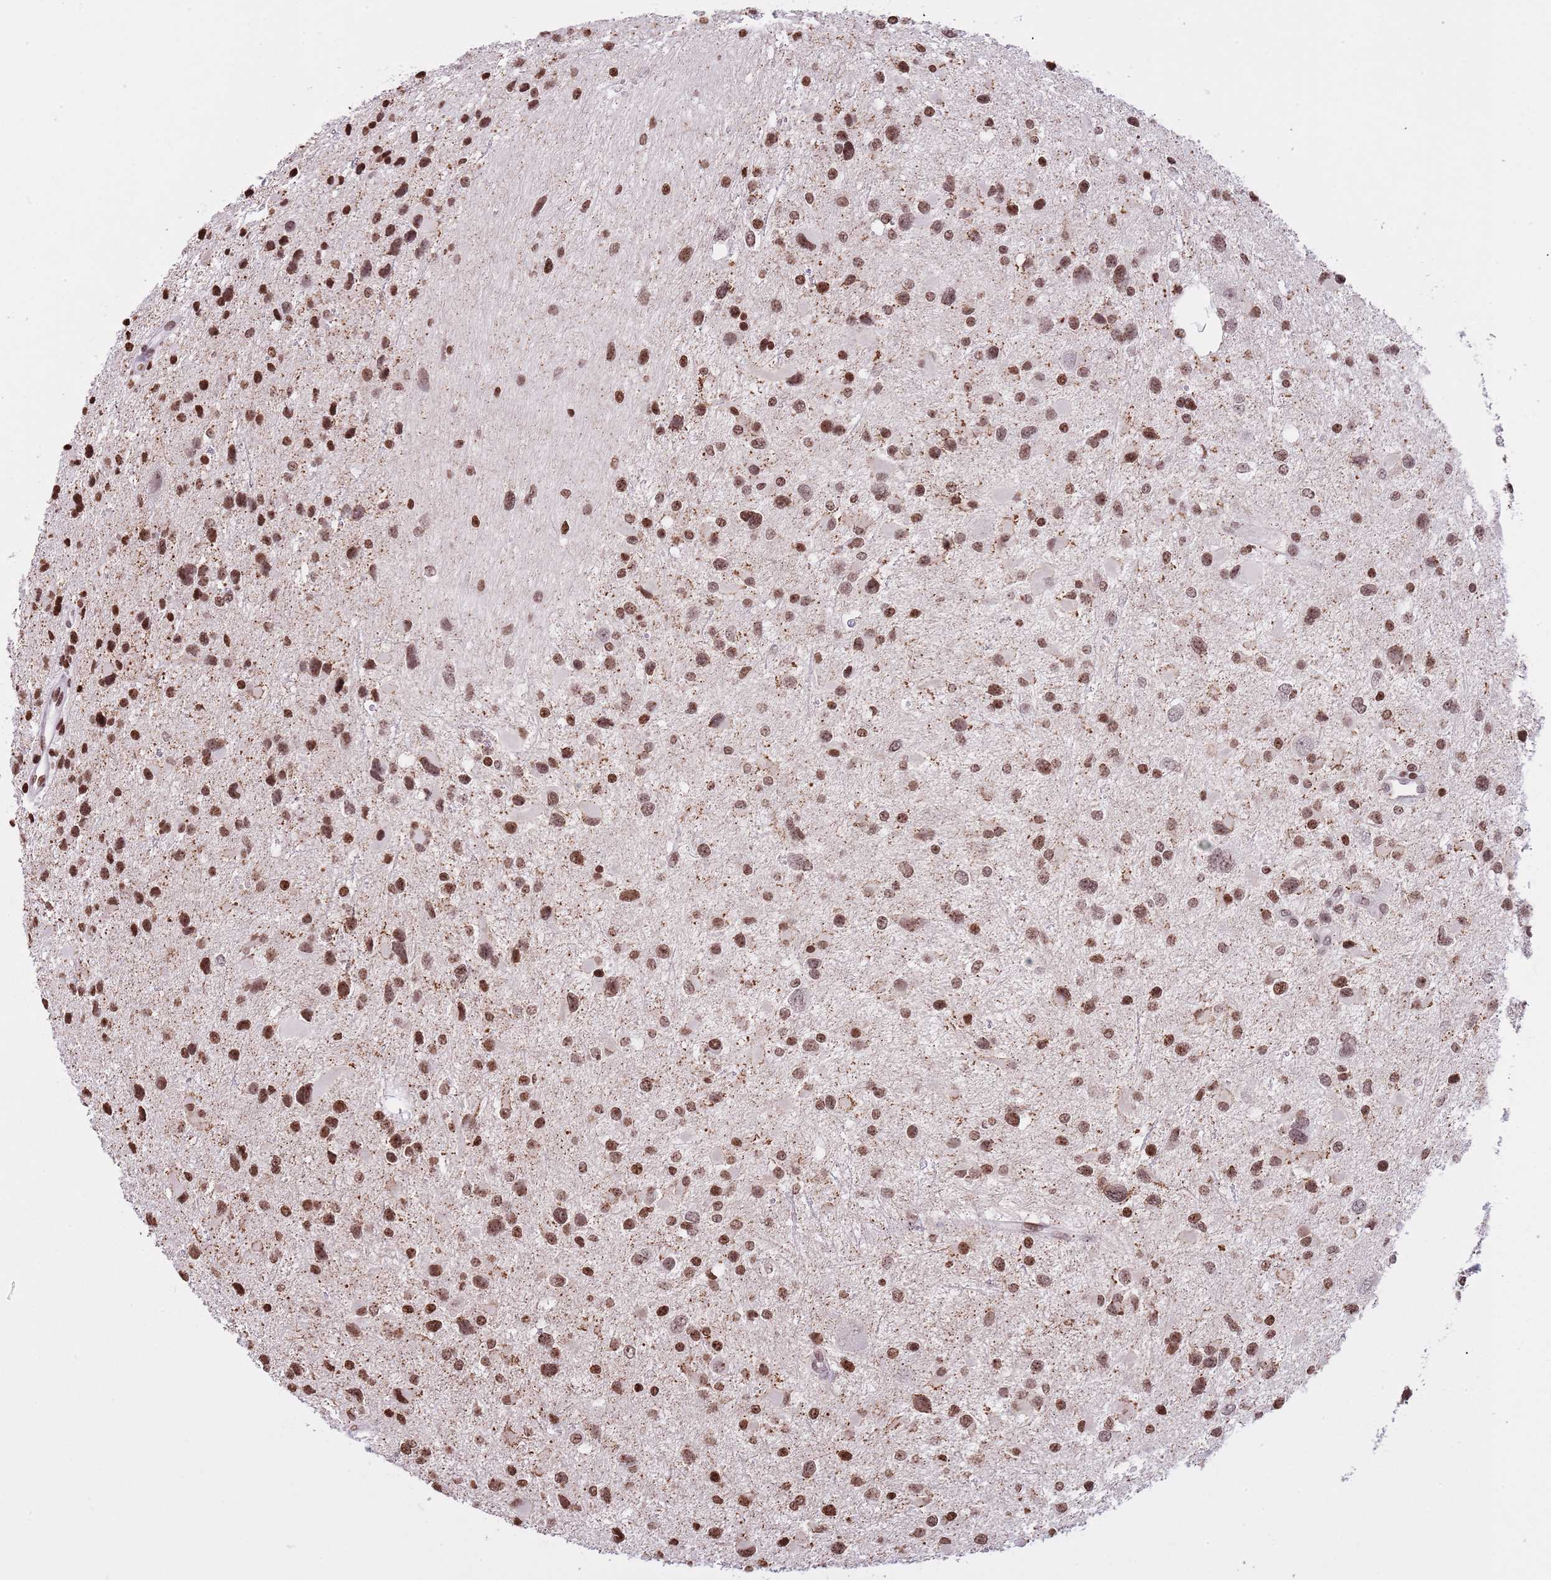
{"staining": {"intensity": "strong", "quantity": ">75%", "location": "nuclear"}, "tissue": "glioma", "cell_type": "Tumor cells", "image_type": "cancer", "snomed": [{"axis": "morphology", "description": "Glioma, malignant, Low grade"}, {"axis": "topography", "description": "Brain"}], "caption": "Malignant glioma (low-grade) was stained to show a protein in brown. There is high levels of strong nuclear positivity in about >75% of tumor cells. (Stains: DAB (3,3'-diaminobenzidine) in brown, nuclei in blue, Microscopy: brightfield microscopy at high magnification).", "gene": "KPNA3", "patient": {"sex": "female", "age": 32}}